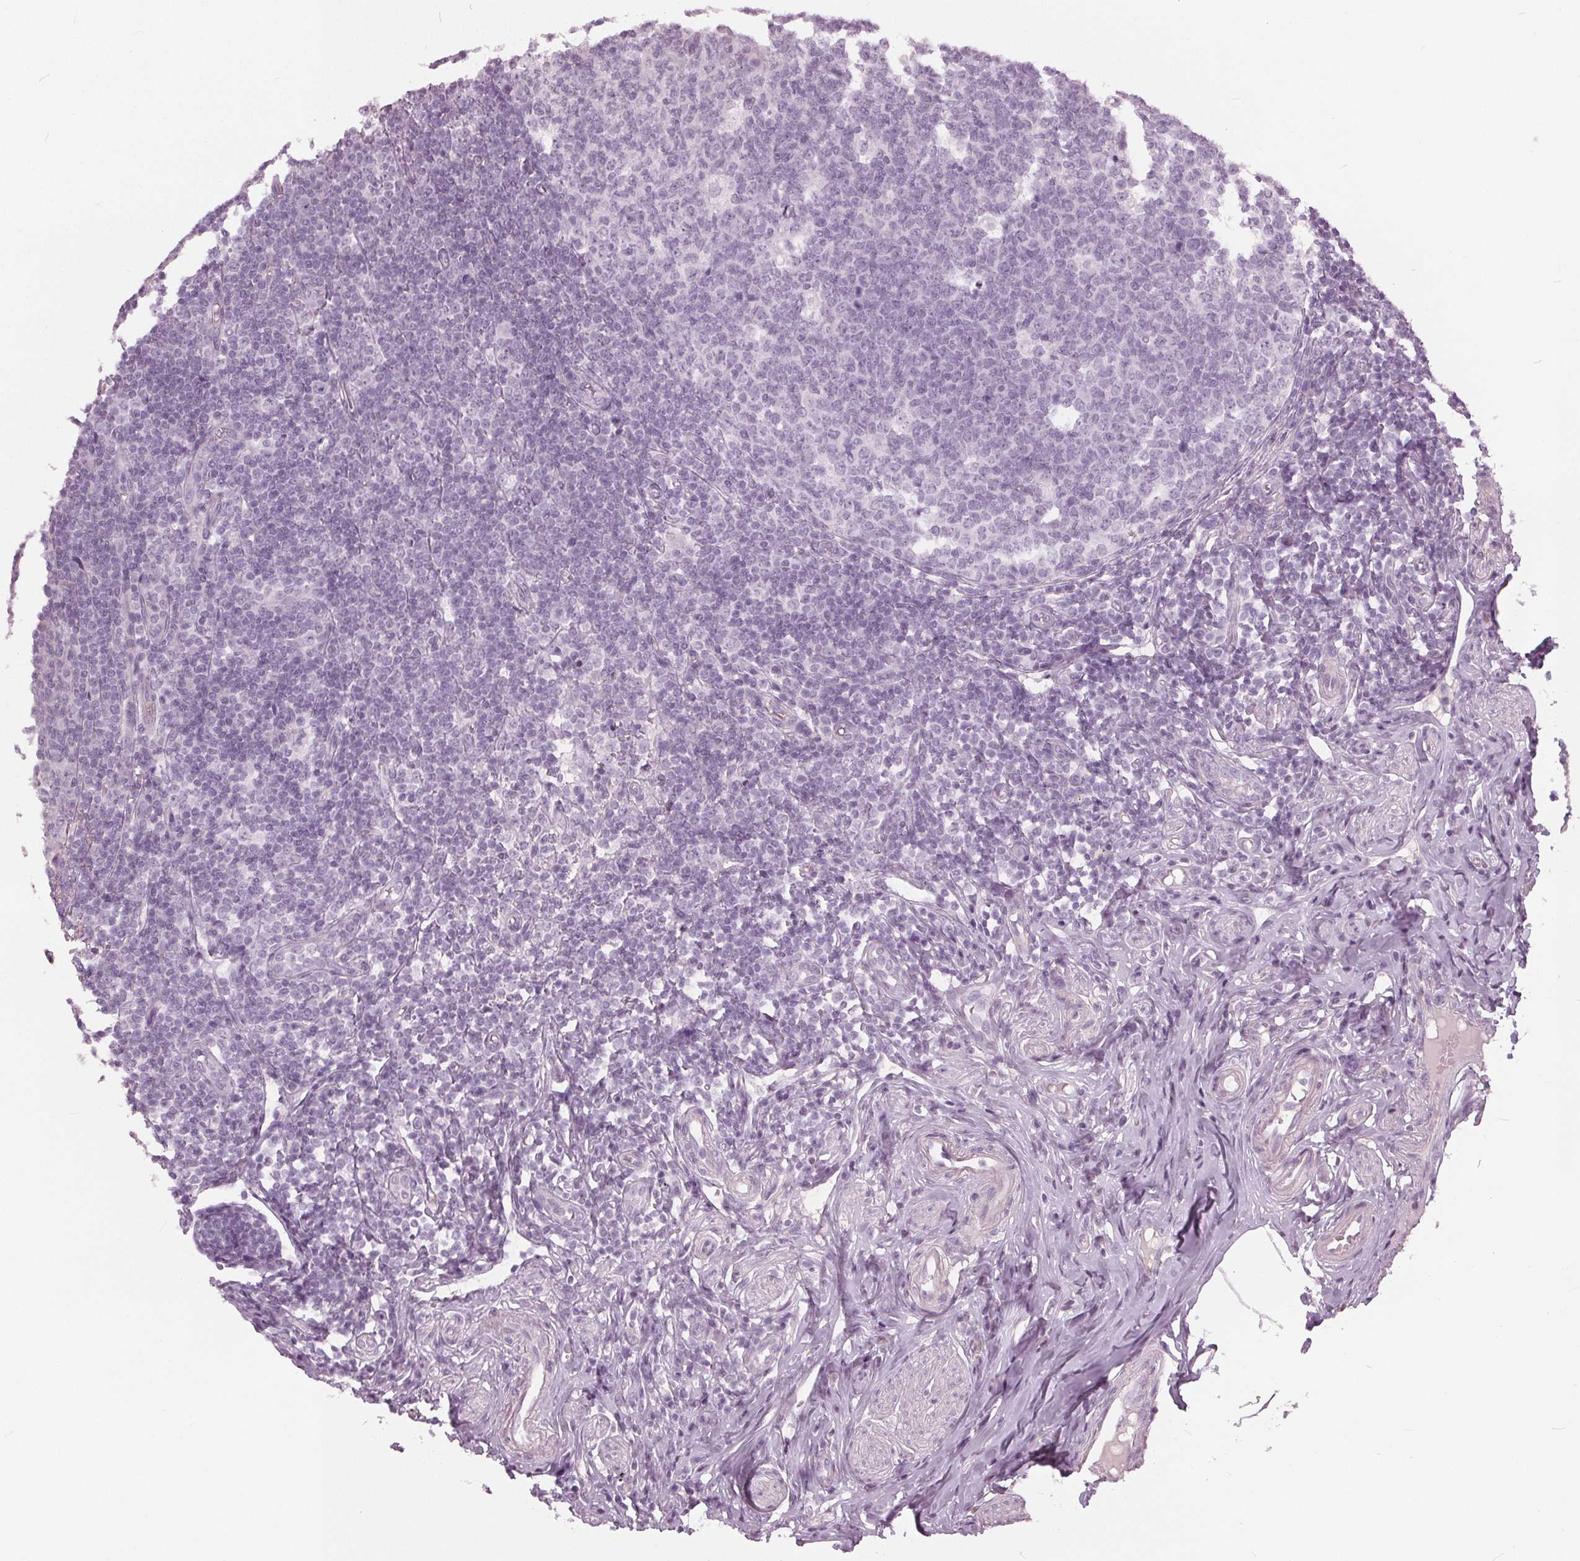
{"staining": {"intensity": "negative", "quantity": "none", "location": "none"}, "tissue": "appendix", "cell_type": "Glandular cells", "image_type": "normal", "snomed": [{"axis": "morphology", "description": "Normal tissue, NOS"}, {"axis": "topography", "description": "Appendix"}], "caption": "This image is of unremarkable appendix stained with immunohistochemistry to label a protein in brown with the nuclei are counter-stained blue. There is no positivity in glandular cells. (DAB (3,3'-diaminobenzidine) immunohistochemistry (IHC), high magnification).", "gene": "KLK13", "patient": {"sex": "male", "age": 18}}